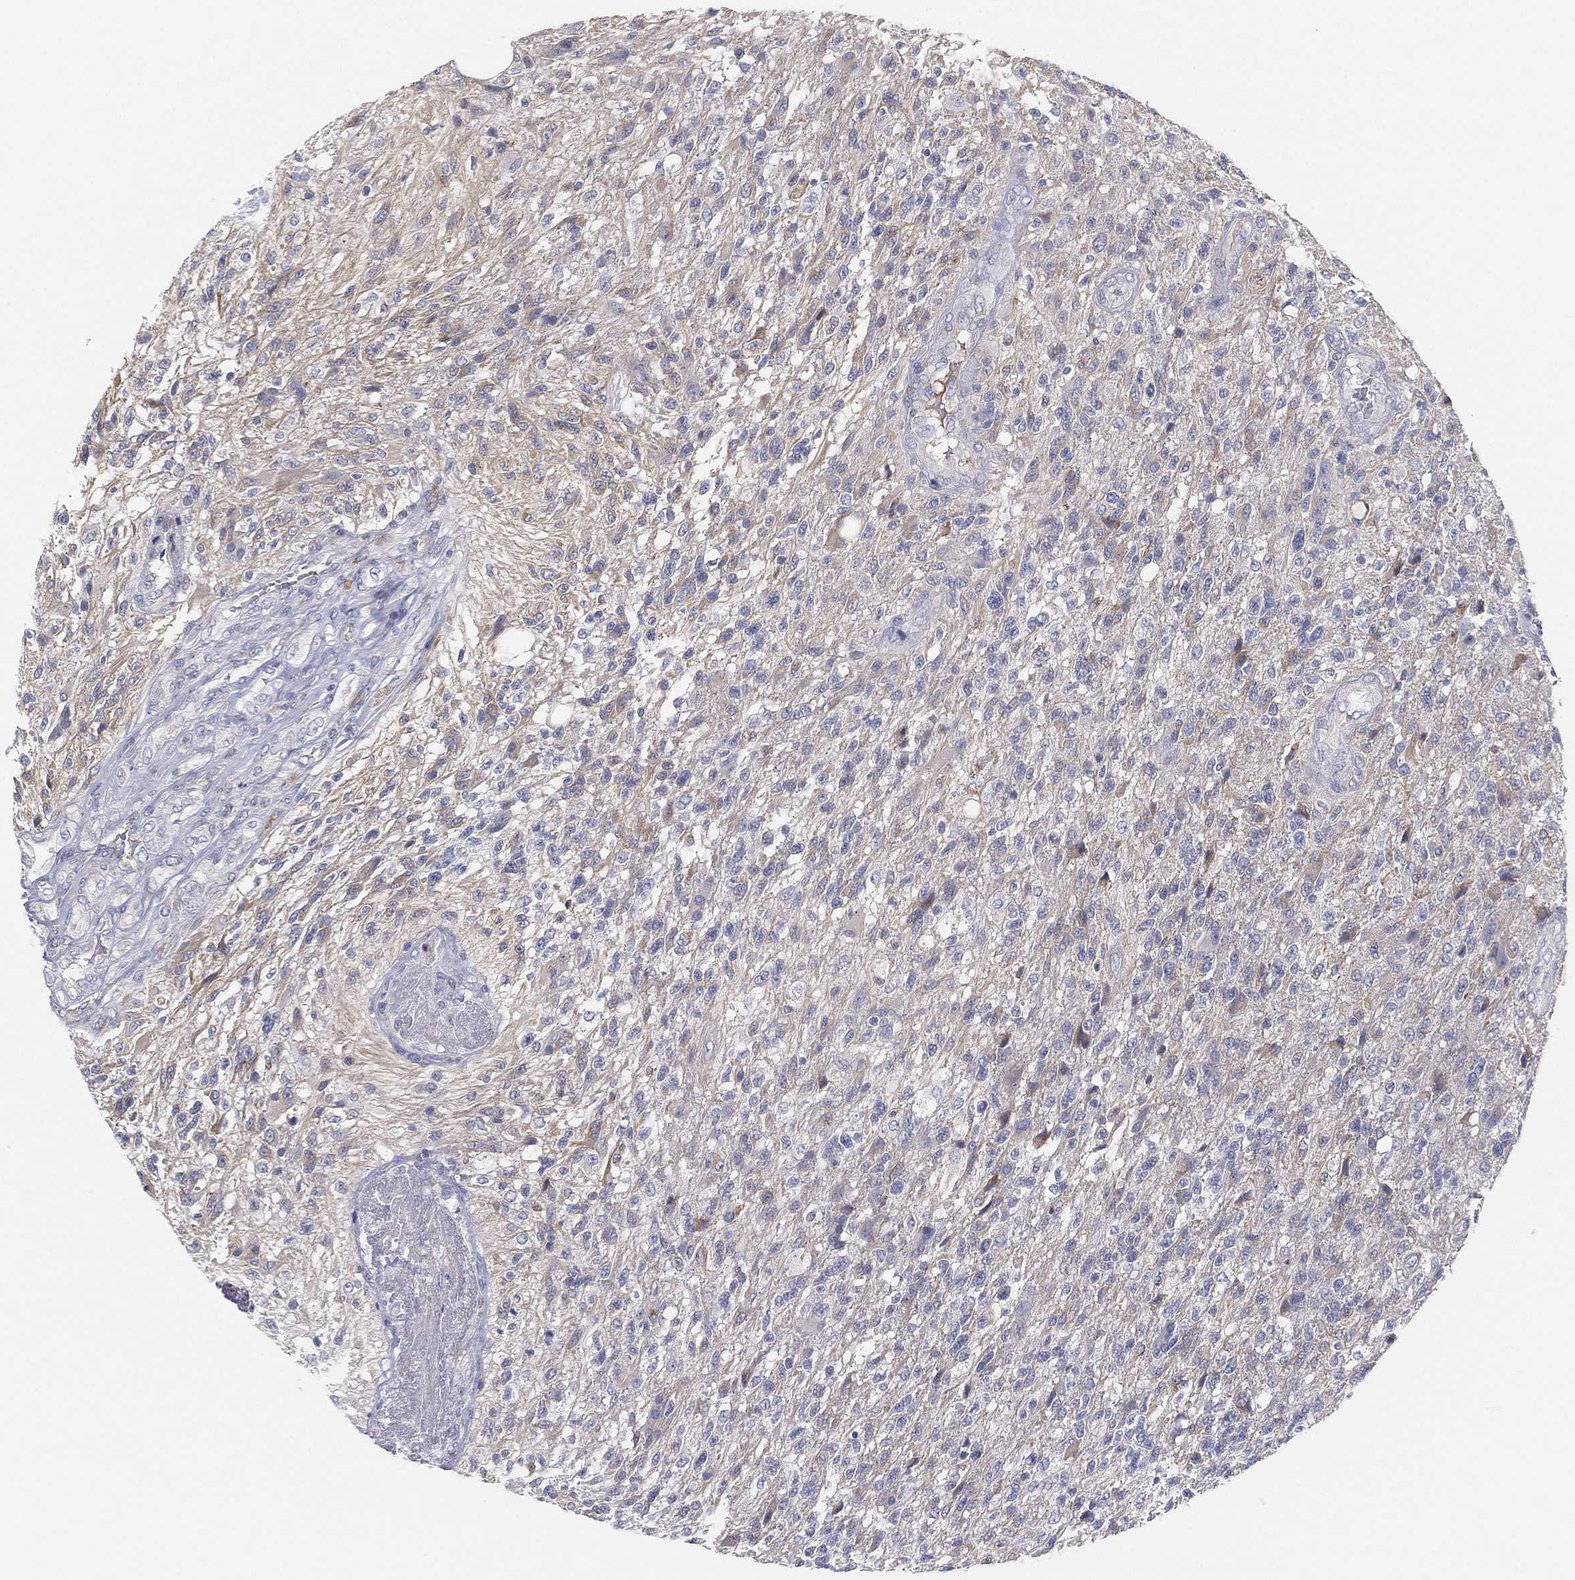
{"staining": {"intensity": "weak", "quantity": "<25%", "location": "cytoplasmic/membranous"}, "tissue": "glioma", "cell_type": "Tumor cells", "image_type": "cancer", "snomed": [{"axis": "morphology", "description": "Glioma, malignant, High grade"}, {"axis": "topography", "description": "Brain"}], "caption": "IHC photomicrograph of neoplastic tissue: human malignant glioma (high-grade) stained with DAB demonstrates no significant protein positivity in tumor cells. Brightfield microscopy of IHC stained with DAB (3,3'-diaminobenzidine) (brown) and hematoxylin (blue), captured at high magnification.", "gene": "MLF1", "patient": {"sex": "male", "age": 56}}